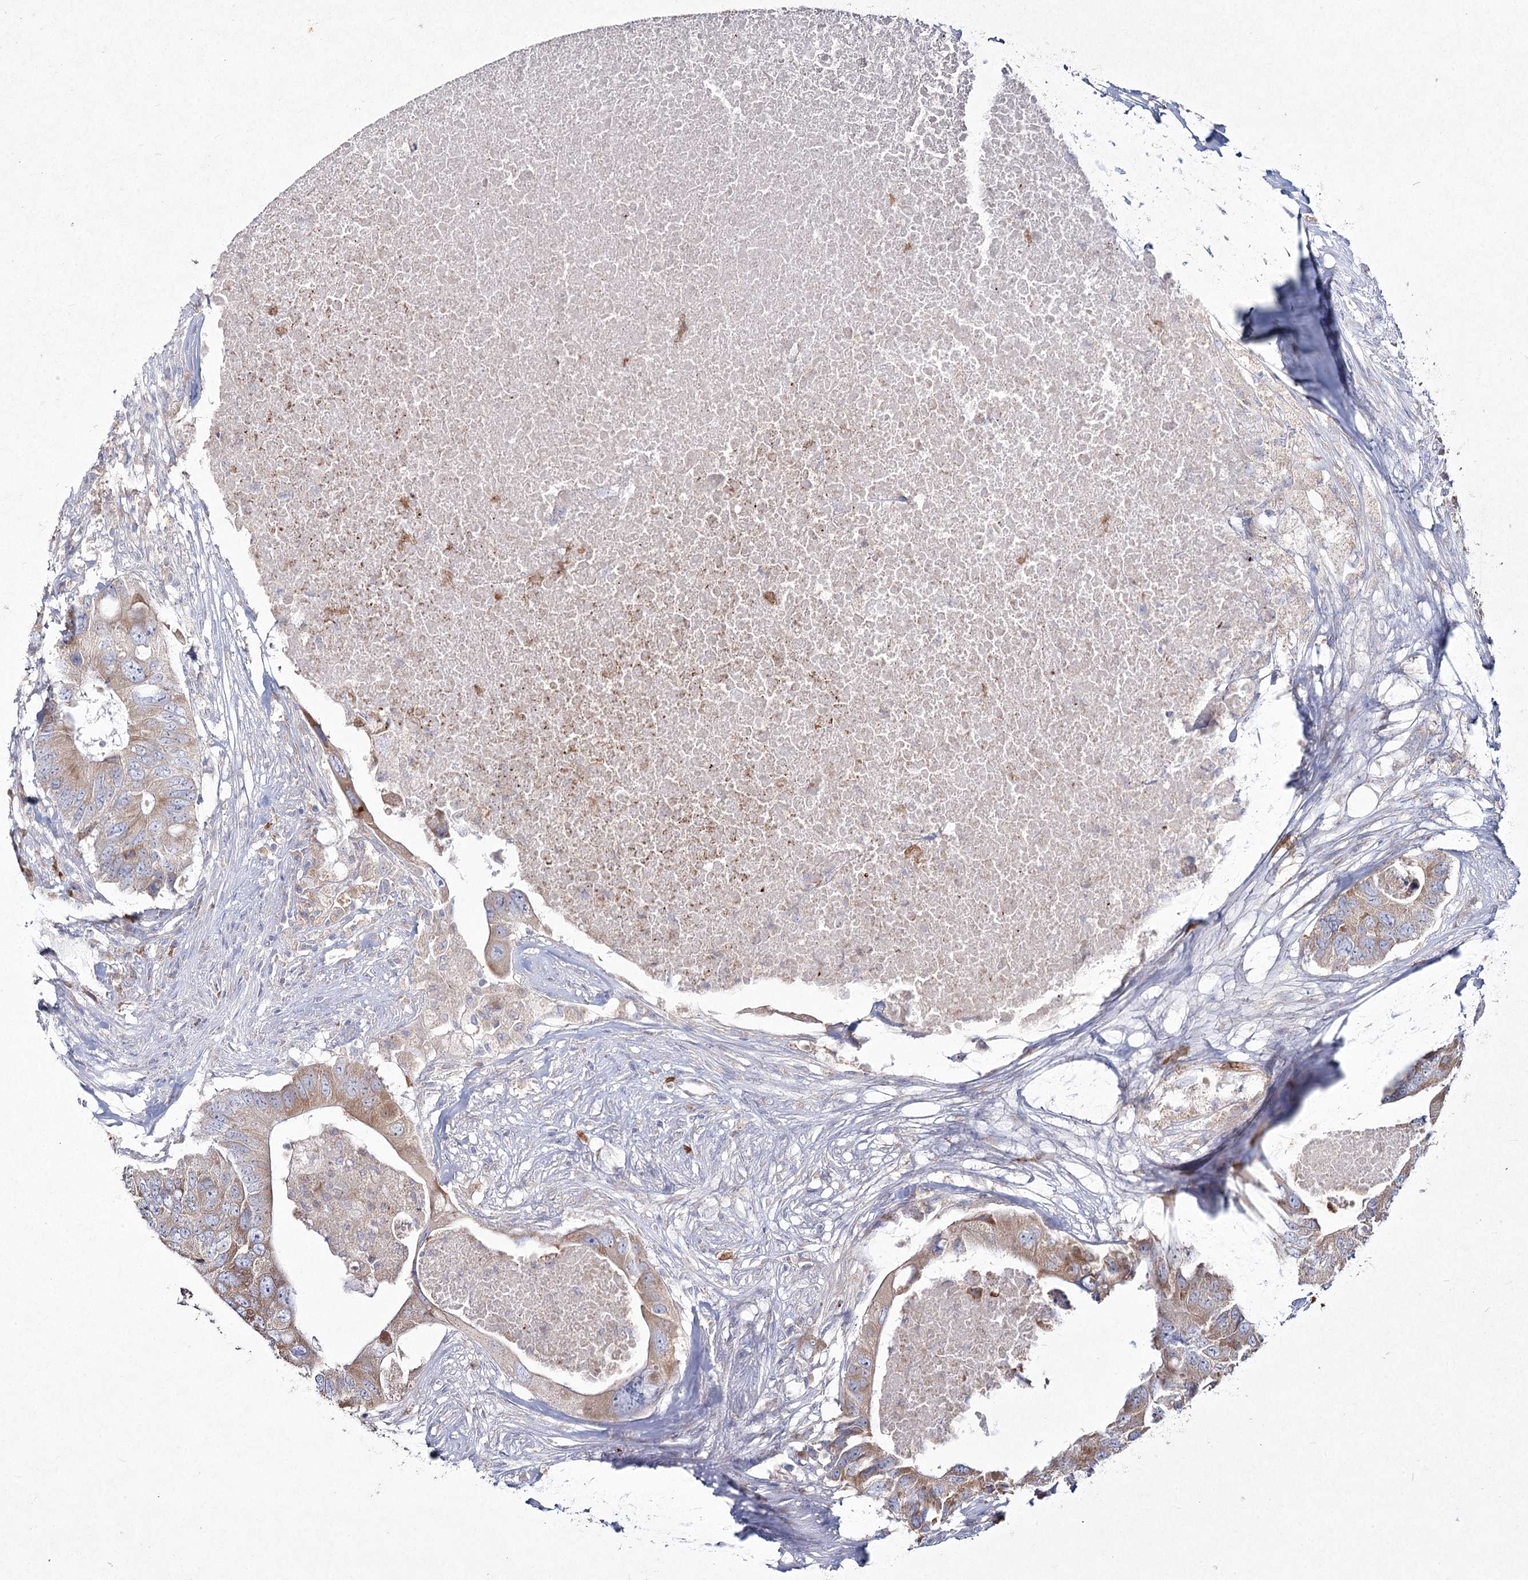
{"staining": {"intensity": "weak", "quantity": ">75%", "location": "cytoplasmic/membranous"}, "tissue": "colorectal cancer", "cell_type": "Tumor cells", "image_type": "cancer", "snomed": [{"axis": "morphology", "description": "Adenocarcinoma, NOS"}, {"axis": "topography", "description": "Colon"}], "caption": "Colorectal adenocarcinoma stained for a protein (brown) demonstrates weak cytoplasmic/membranous positive positivity in about >75% of tumor cells.", "gene": "NIPAL4", "patient": {"sex": "male", "age": 71}}